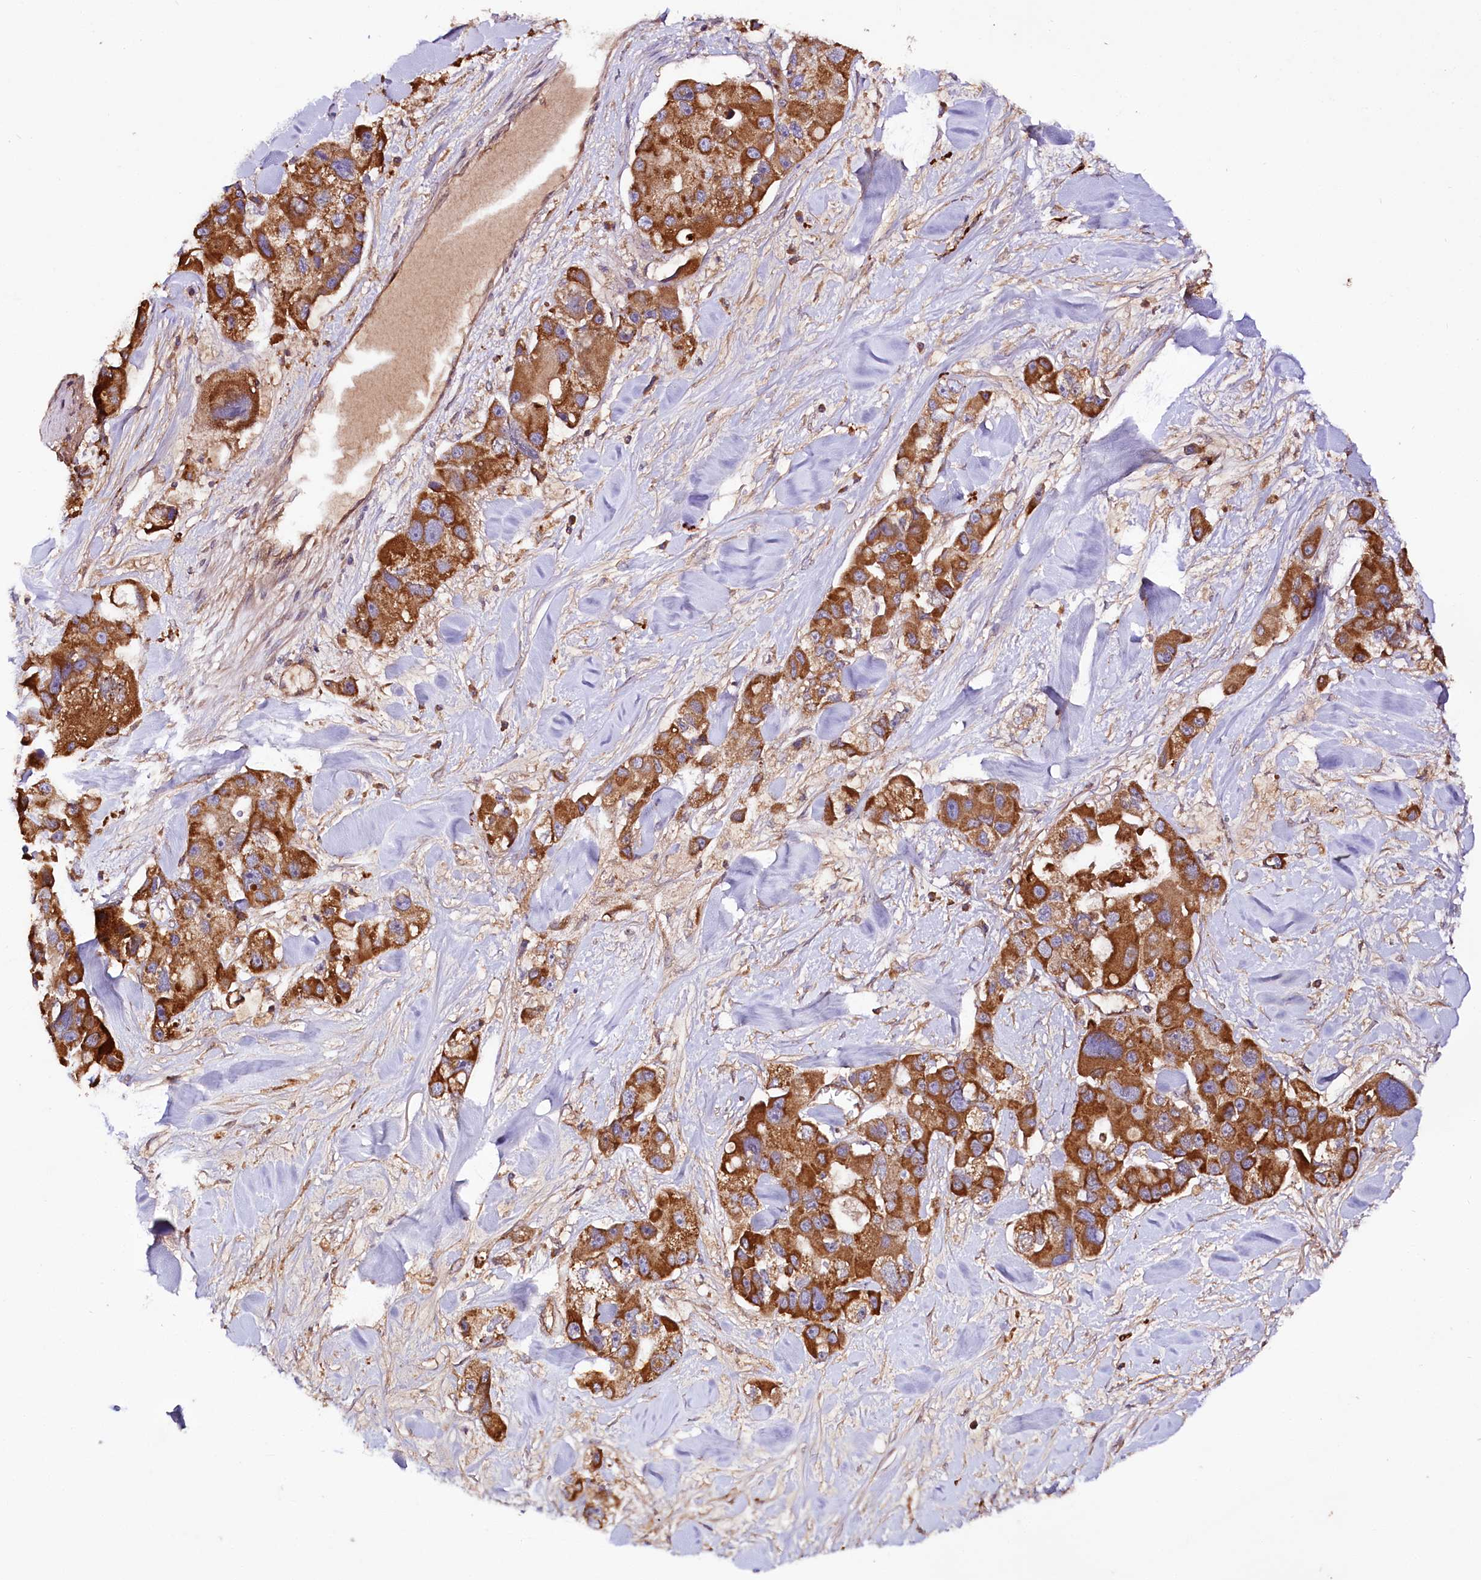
{"staining": {"intensity": "moderate", "quantity": ">75%", "location": "cytoplasmic/membranous"}, "tissue": "lung cancer", "cell_type": "Tumor cells", "image_type": "cancer", "snomed": [{"axis": "morphology", "description": "Adenocarcinoma, NOS"}, {"axis": "topography", "description": "Lung"}], "caption": "Adenocarcinoma (lung) stained with a brown dye exhibits moderate cytoplasmic/membranous positive expression in approximately >75% of tumor cells.", "gene": "CEP295", "patient": {"sex": "female", "age": 54}}